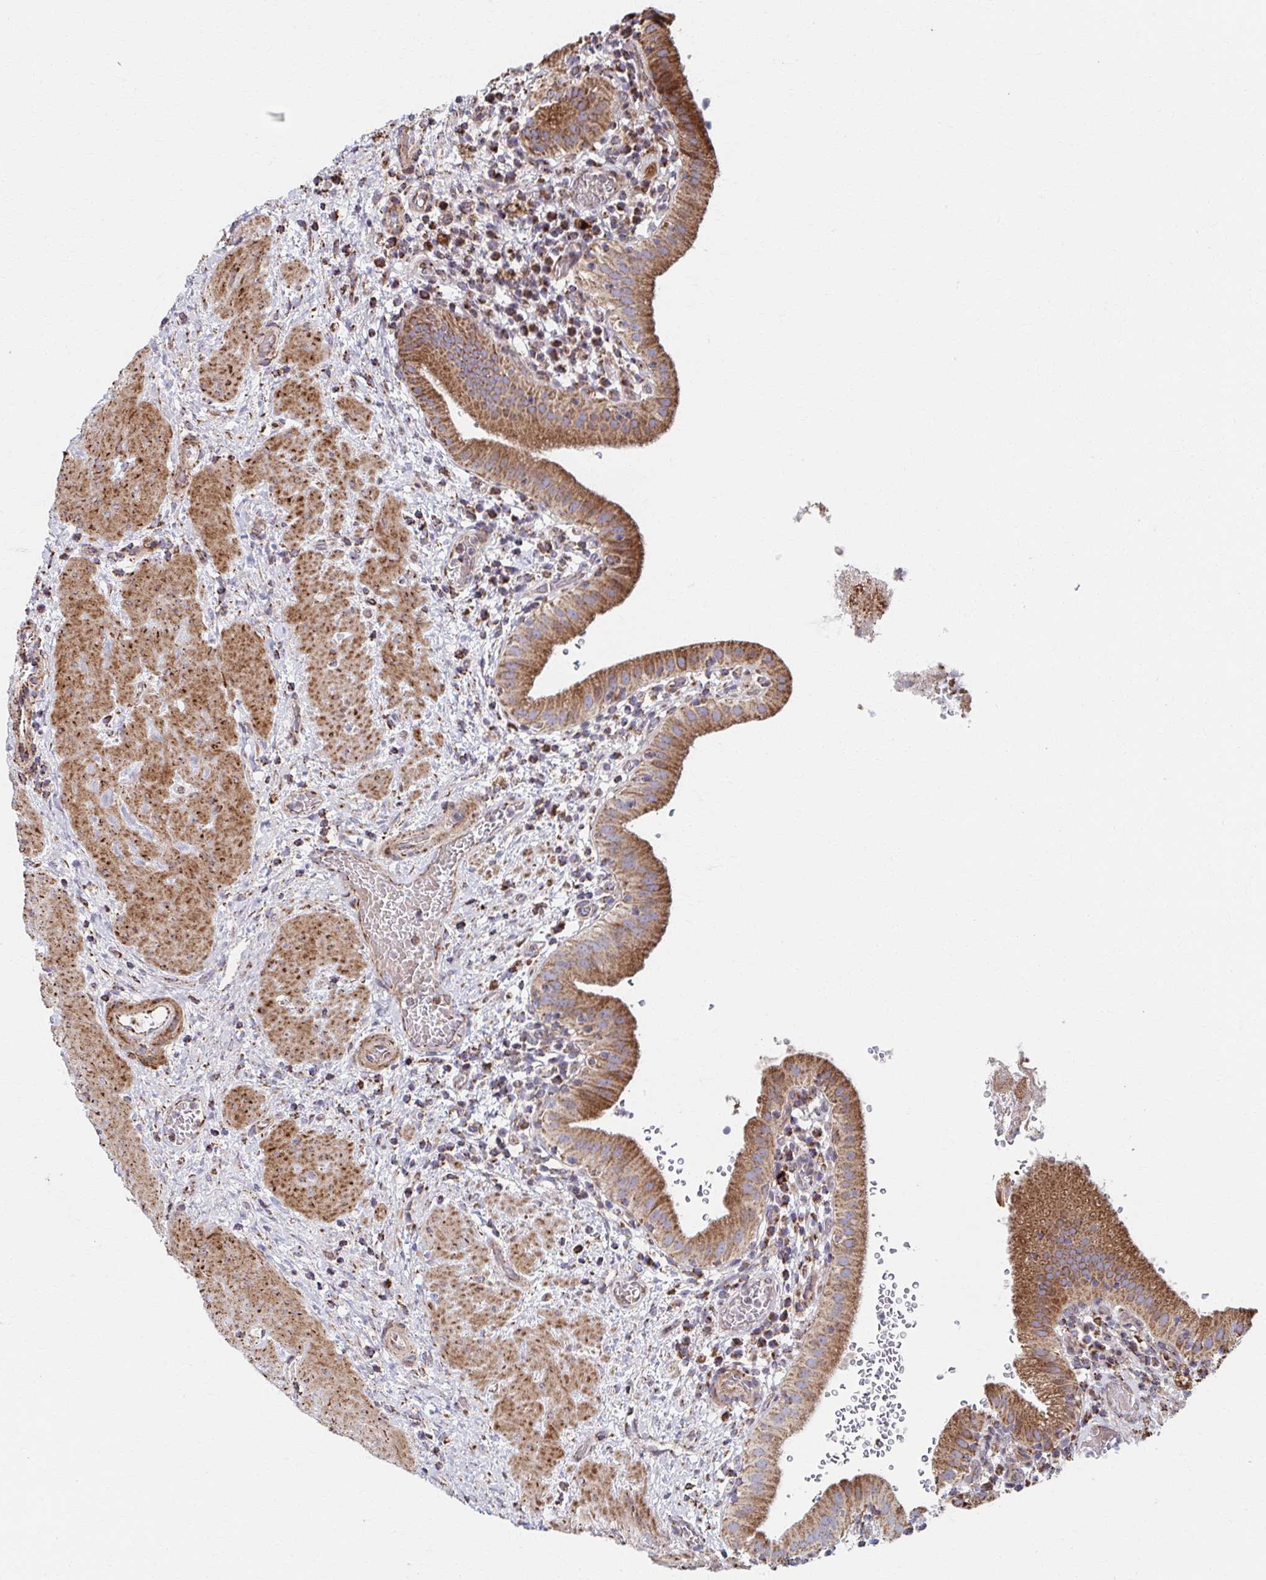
{"staining": {"intensity": "moderate", "quantity": ">75%", "location": "cytoplasmic/membranous"}, "tissue": "gallbladder", "cell_type": "Glandular cells", "image_type": "normal", "snomed": [{"axis": "morphology", "description": "Normal tissue, NOS"}, {"axis": "topography", "description": "Gallbladder"}], "caption": "Immunohistochemical staining of normal human gallbladder exhibits >75% levels of moderate cytoplasmic/membranous protein staining in about >75% of glandular cells.", "gene": "SAT1", "patient": {"sex": "male", "age": 26}}